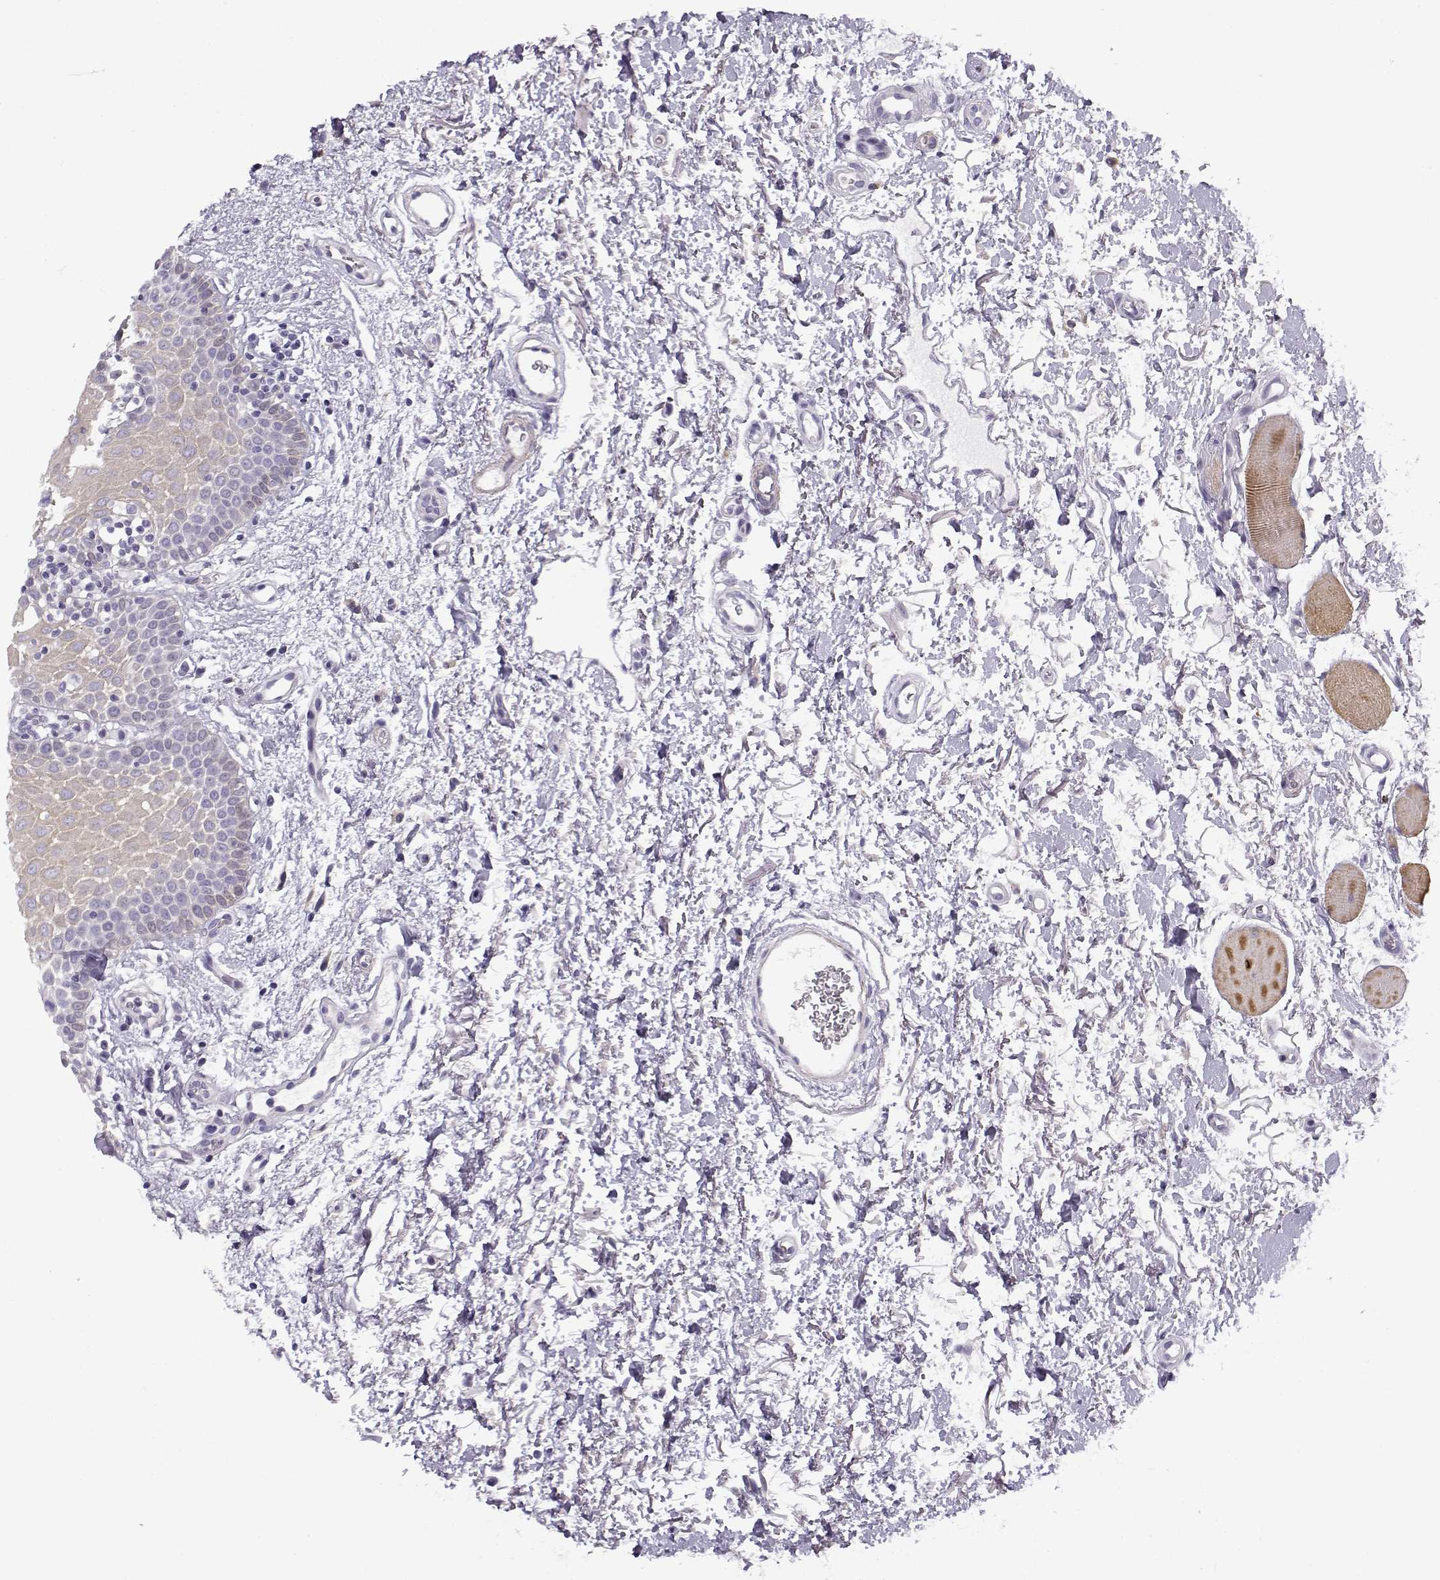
{"staining": {"intensity": "weak", "quantity": "<25%", "location": "cytoplasmic/membranous"}, "tissue": "oral mucosa", "cell_type": "Squamous epithelial cells", "image_type": "normal", "snomed": [{"axis": "morphology", "description": "Normal tissue, NOS"}, {"axis": "morphology", "description": "Squamous cell carcinoma, NOS"}, {"axis": "topography", "description": "Oral tissue"}, {"axis": "topography", "description": "Head-Neck"}], "caption": "DAB immunohistochemical staining of benign oral mucosa reveals no significant staining in squamous epithelial cells.", "gene": "UCP3", "patient": {"sex": "female", "age": 75}}